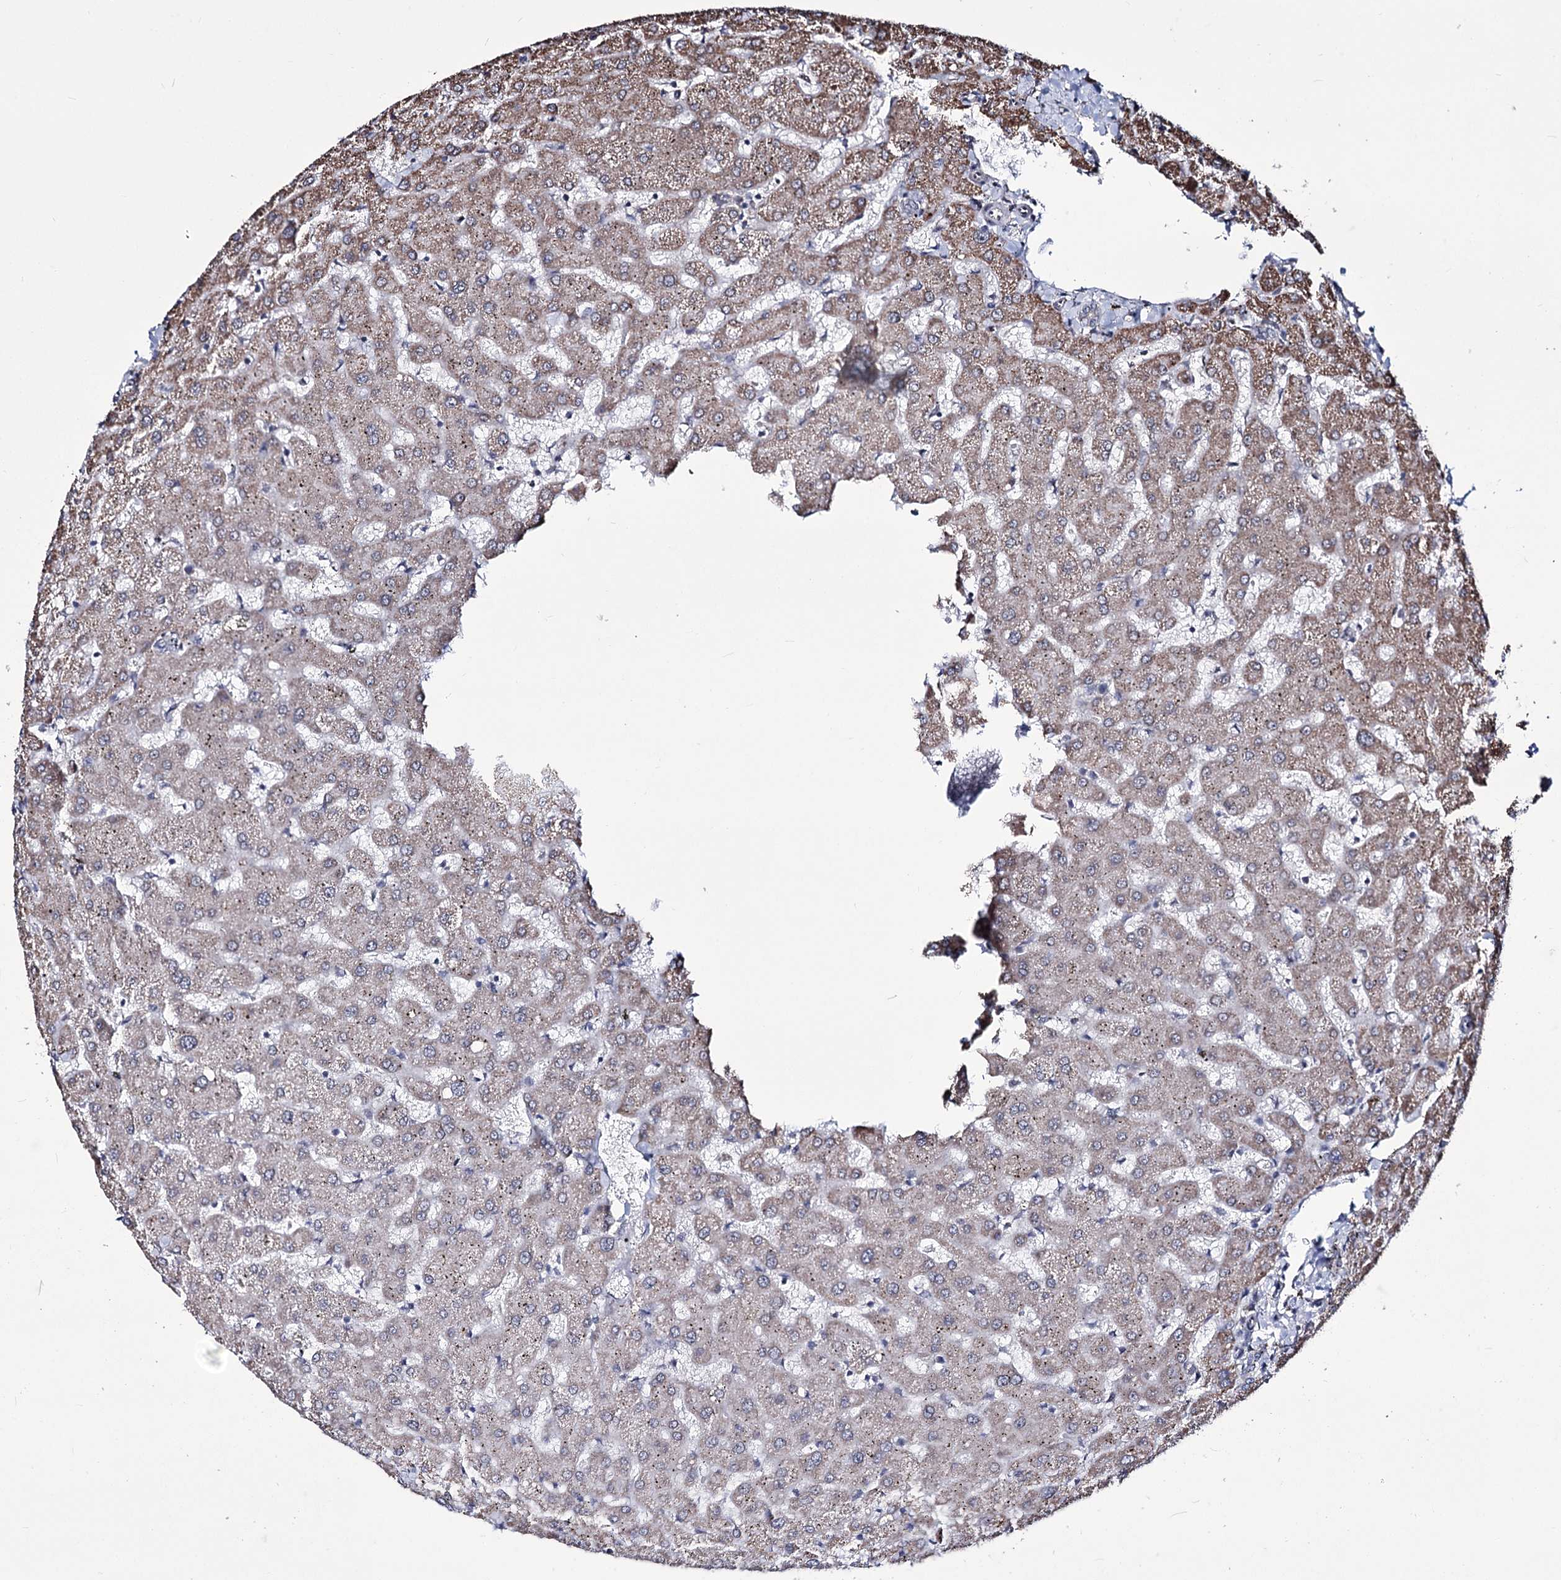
{"staining": {"intensity": "negative", "quantity": "none", "location": "none"}, "tissue": "liver", "cell_type": "Cholangiocytes", "image_type": "normal", "snomed": [{"axis": "morphology", "description": "Normal tissue, NOS"}, {"axis": "topography", "description": "Liver"}], "caption": "This is an immunohistochemistry (IHC) histopathology image of unremarkable liver. There is no expression in cholangiocytes.", "gene": "CREB3L4", "patient": {"sex": "female", "age": 63}}